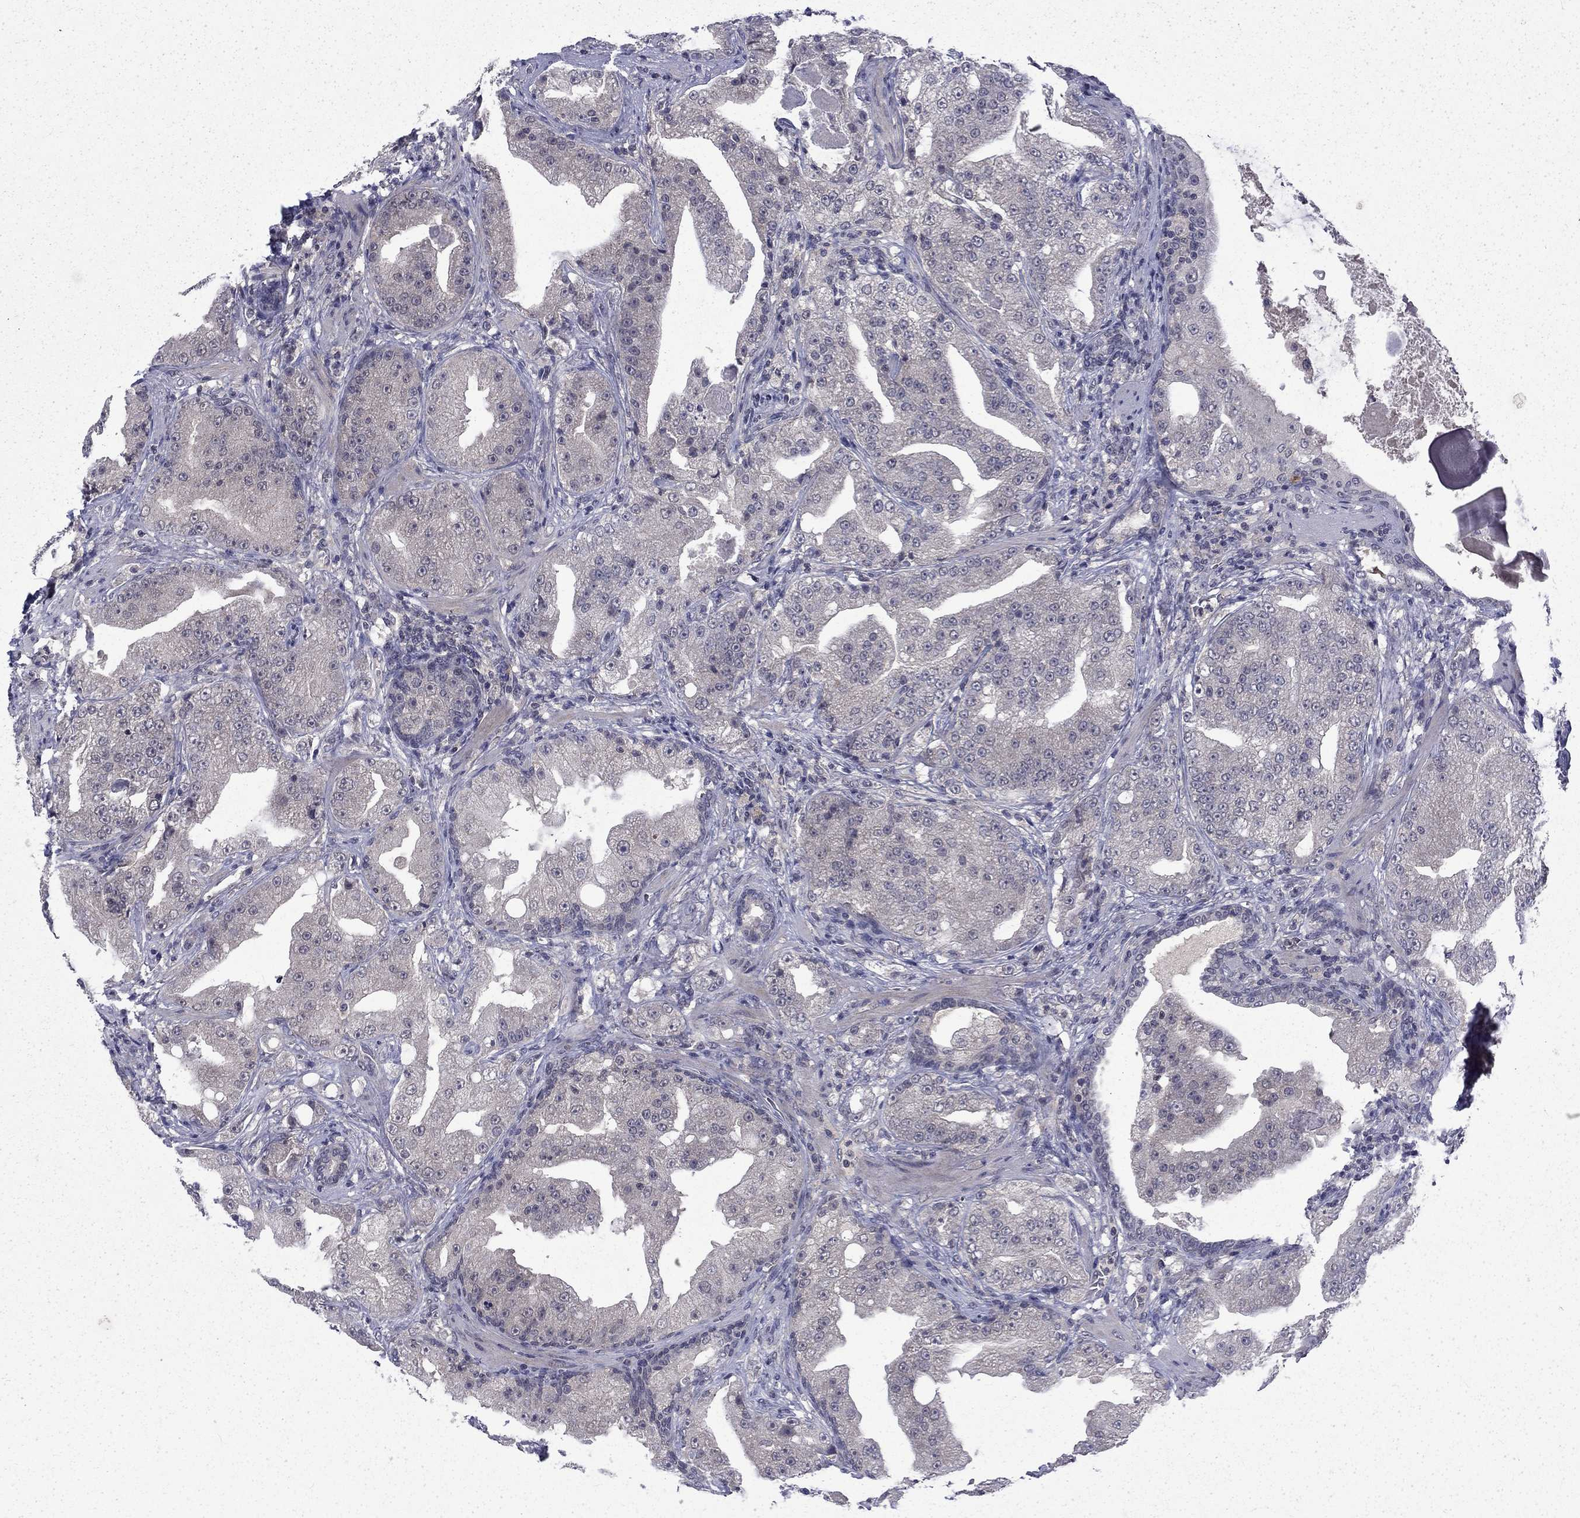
{"staining": {"intensity": "negative", "quantity": "none", "location": "none"}, "tissue": "prostate cancer", "cell_type": "Tumor cells", "image_type": "cancer", "snomed": [{"axis": "morphology", "description": "Adenocarcinoma, Low grade"}, {"axis": "topography", "description": "Prostate"}], "caption": "DAB immunohistochemical staining of prostate cancer demonstrates no significant positivity in tumor cells.", "gene": "CHAT", "patient": {"sex": "male", "age": 62}}